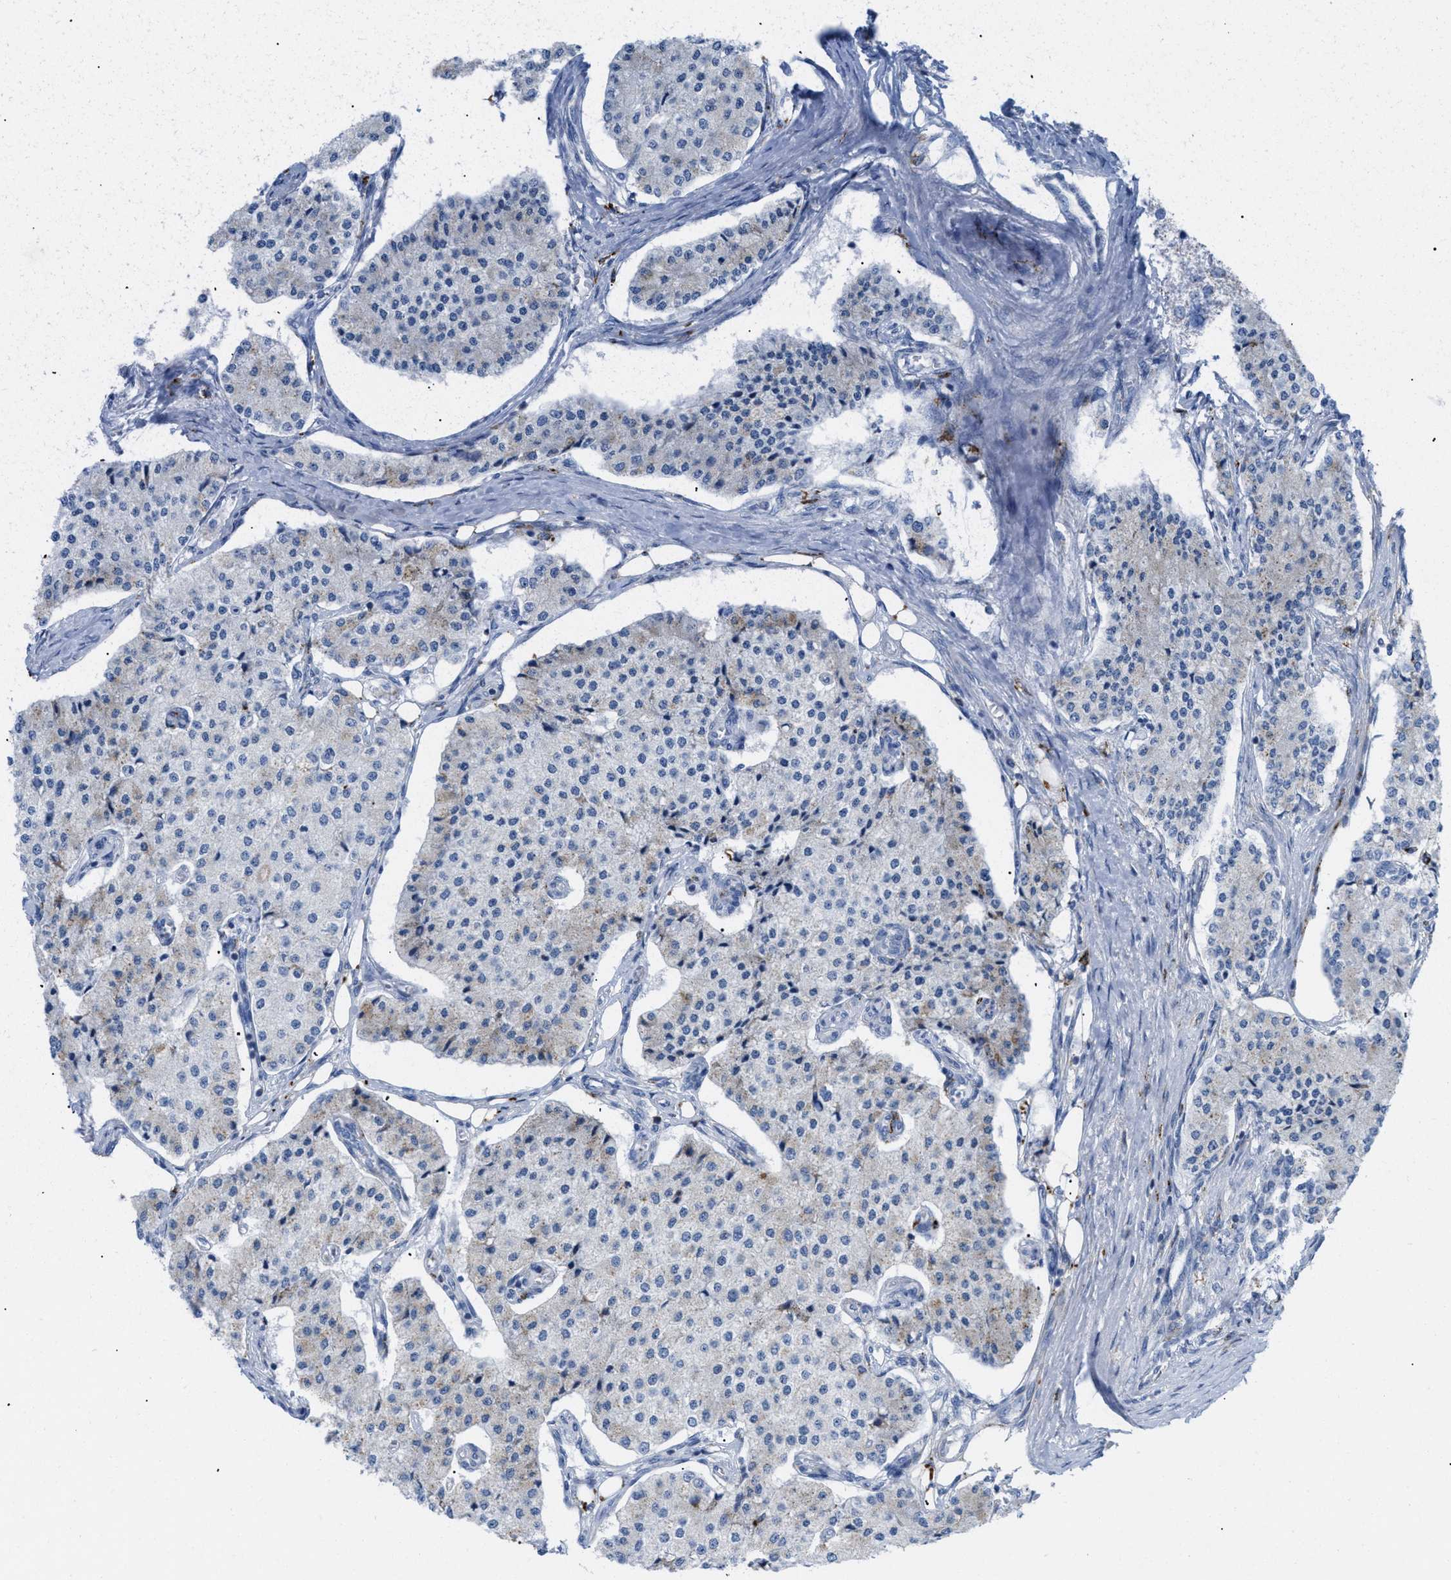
{"staining": {"intensity": "weak", "quantity": "<25%", "location": "cytoplasmic/membranous"}, "tissue": "carcinoid", "cell_type": "Tumor cells", "image_type": "cancer", "snomed": [{"axis": "morphology", "description": "Carcinoid, malignant, NOS"}, {"axis": "topography", "description": "Colon"}], "caption": "Immunohistochemical staining of human carcinoid shows no significant expression in tumor cells.", "gene": "DRAM2", "patient": {"sex": "female", "age": 52}}